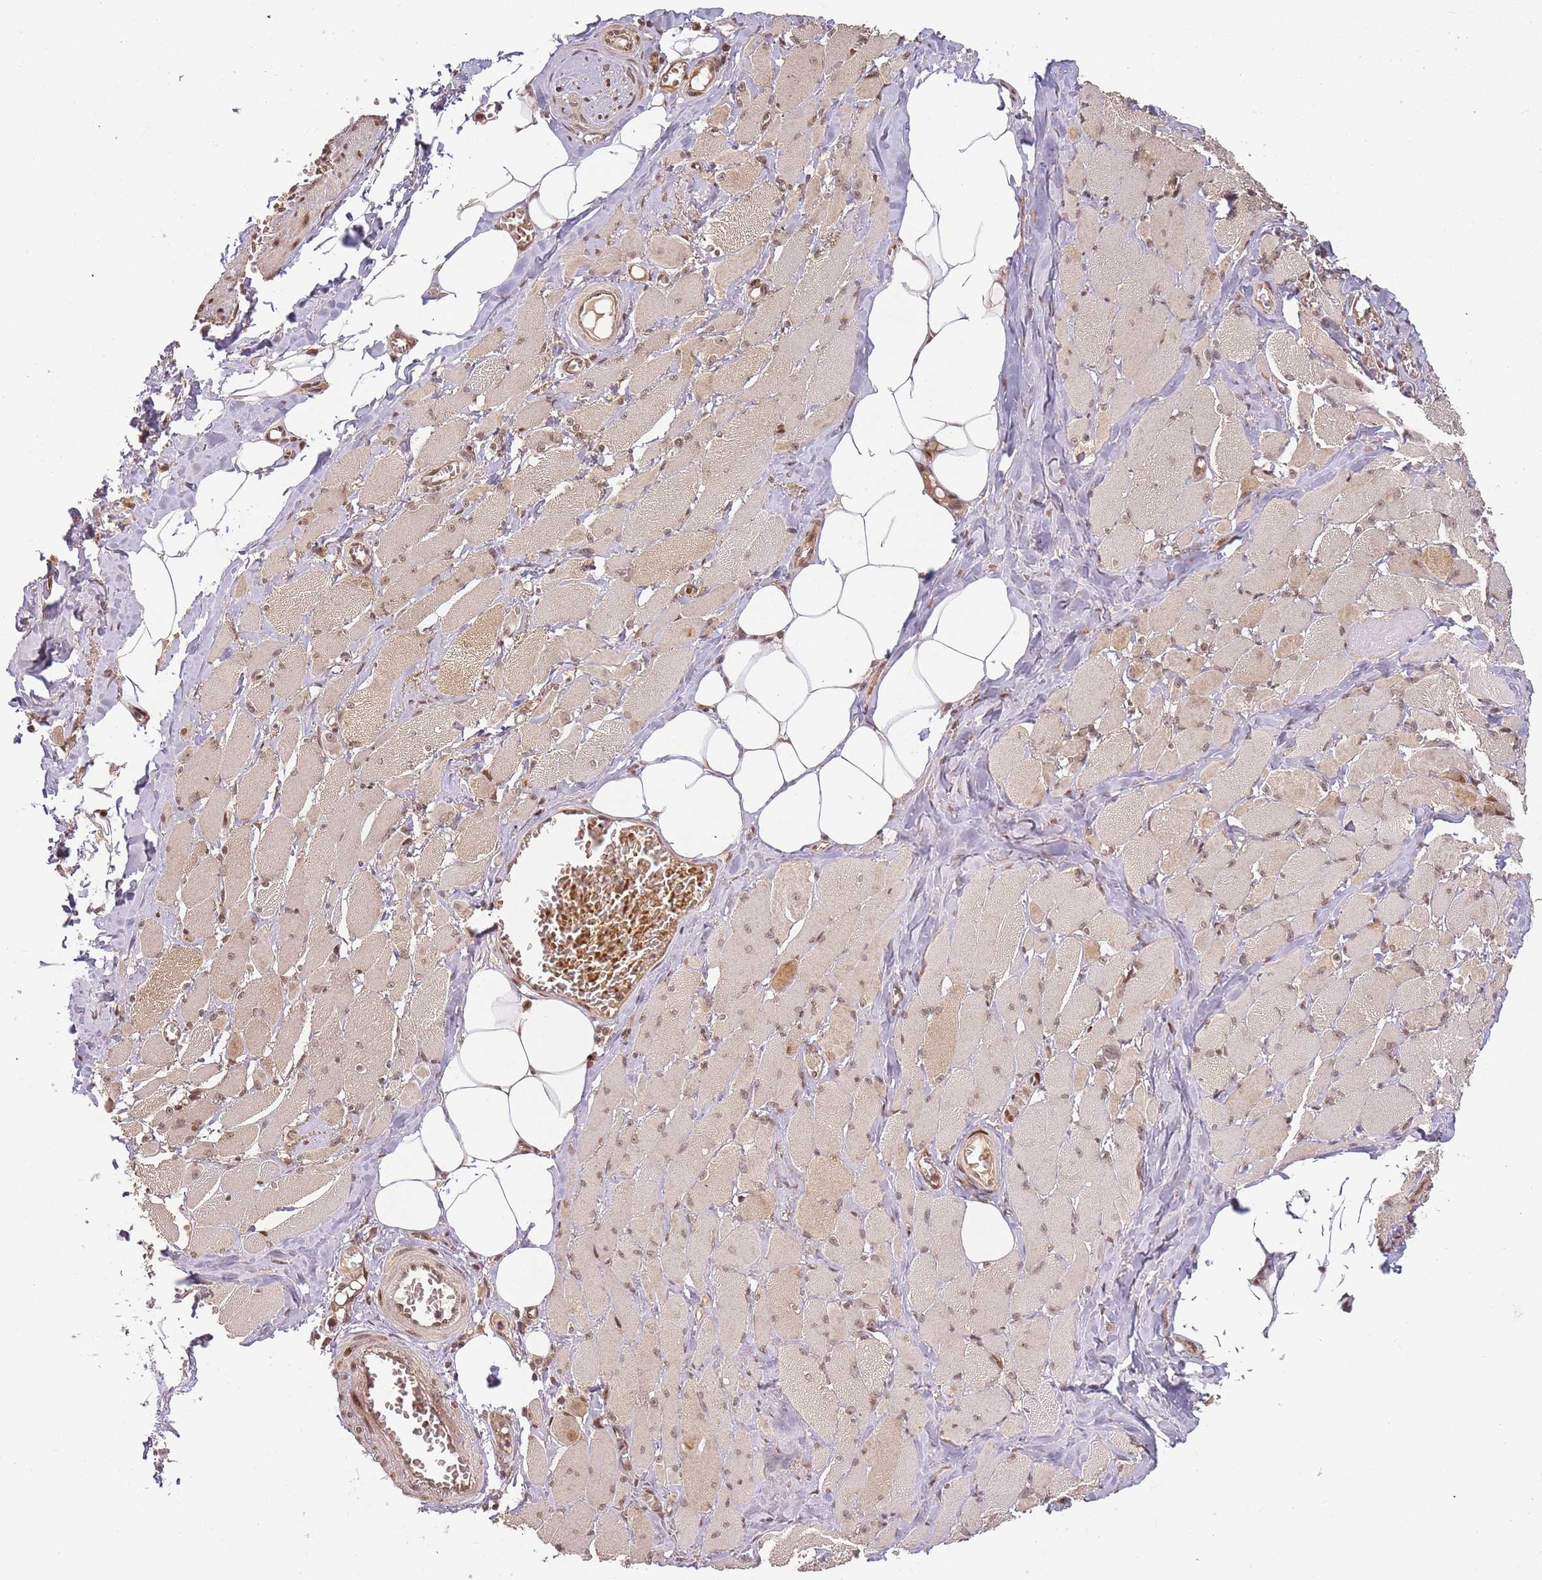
{"staining": {"intensity": "moderate", "quantity": "25%-75%", "location": "cytoplasmic/membranous,nuclear"}, "tissue": "skeletal muscle", "cell_type": "Myocytes", "image_type": "normal", "snomed": [{"axis": "morphology", "description": "Normal tissue, NOS"}, {"axis": "morphology", "description": "Basal cell carcinoma"}, {"axis": "topography", "description": "Skeletal muscle"}], "caption": "Myocytes show medium levels of moderate cytoplasmic/membranous,nuclear staining in about 25%-75% of cells in unremarkable human skeletal muscle. (IHC, brightfield microscopy, high magnification).", "gene": "ZNF497", "patient": {"sex": "female", "age": 64}}